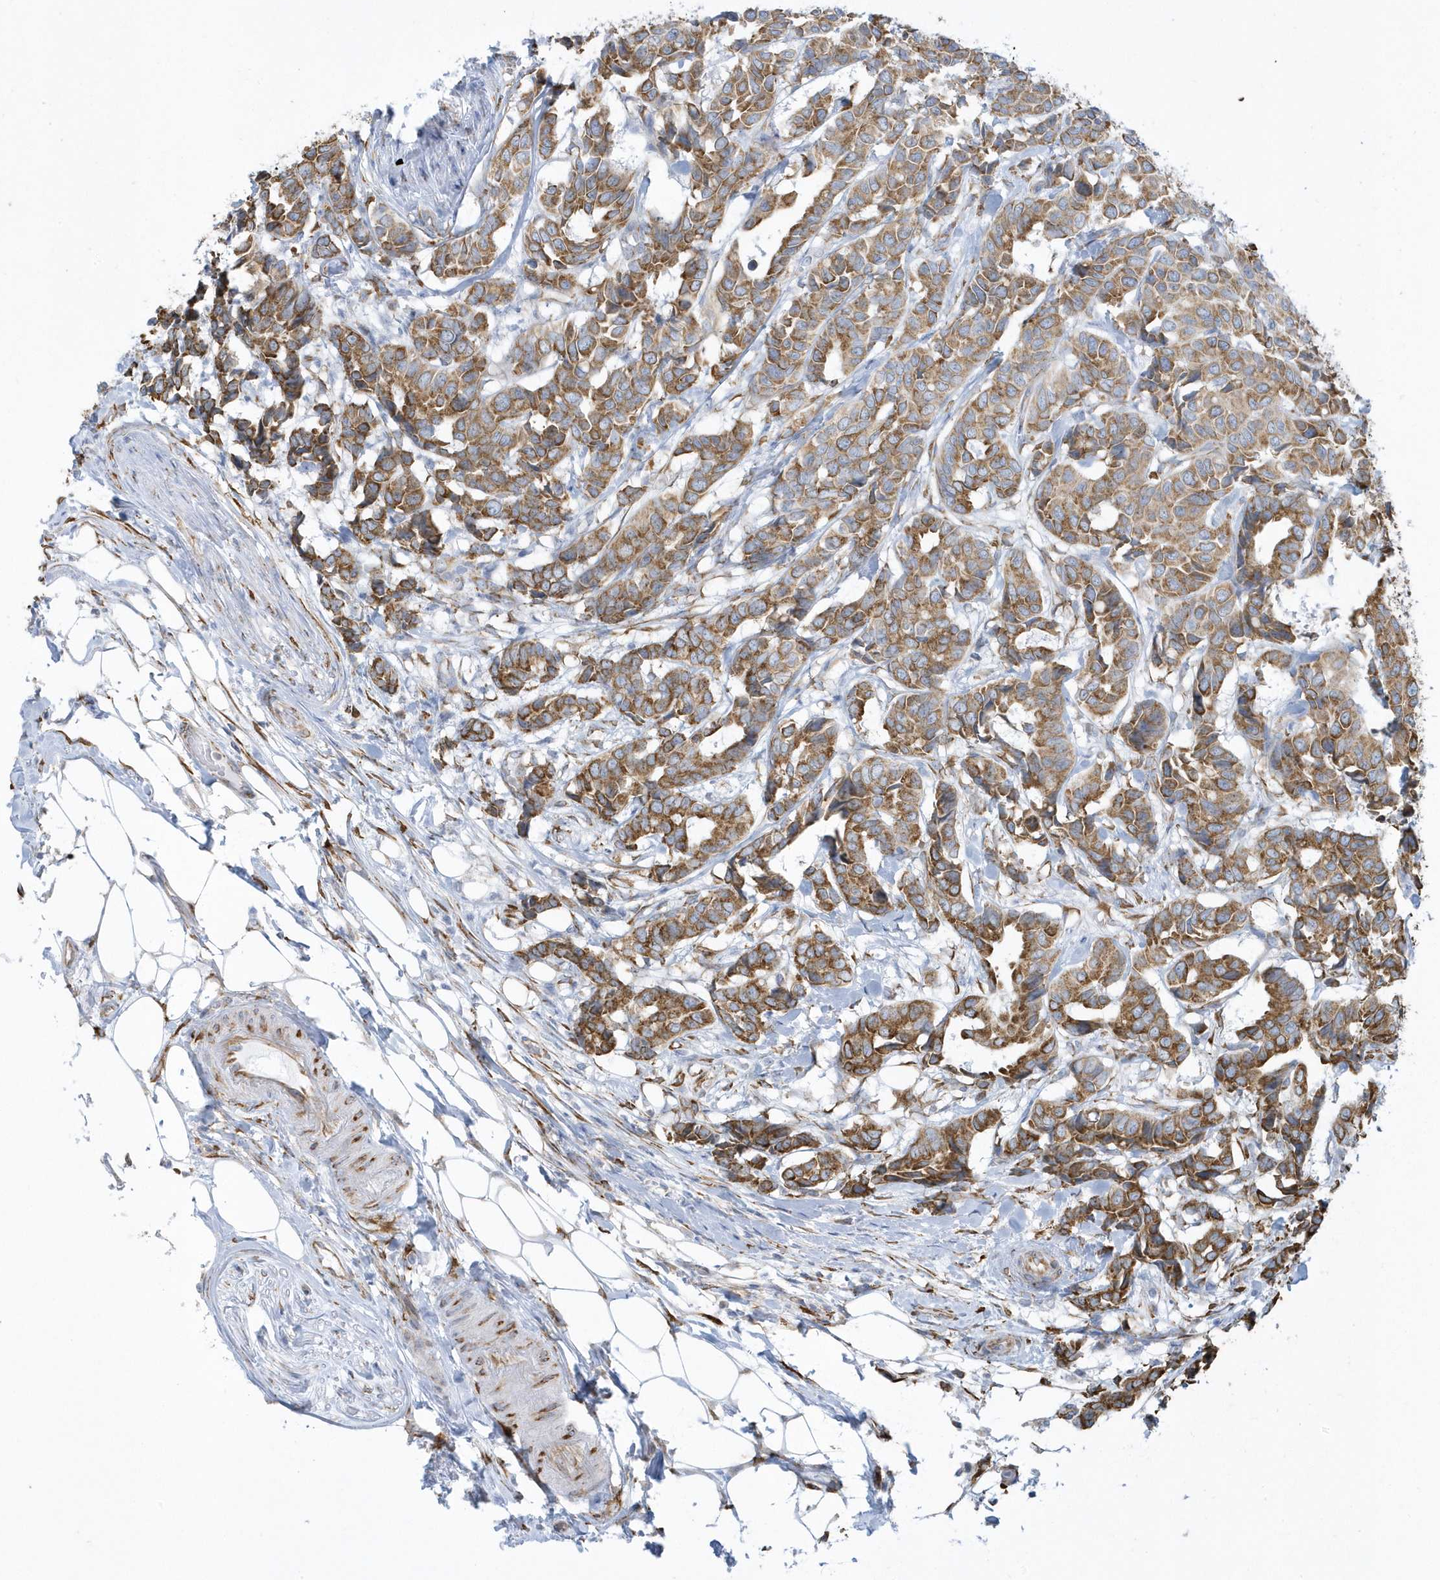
{"staining": {"intensity": "moderate", "quantity": ">75%", "location": "cytoplasmic/membranous"}, "tissue": "breast cancer", "cell_type": "Tumor cells", "image_type": "cancer", "snomed": [{"axis": "morphology", "description": "Duct carcinoma"}, {"axis": "topography", "description": "Breast"}], "caption": "Protein expression analysis of human breast cancer (invasive ductal carcinoma) reveals moderate cytoplasmic/membranous expression in about >75% of tumor cells.", "gene": "DCAF1", "patient": {"sex": "female", "age": 87}}